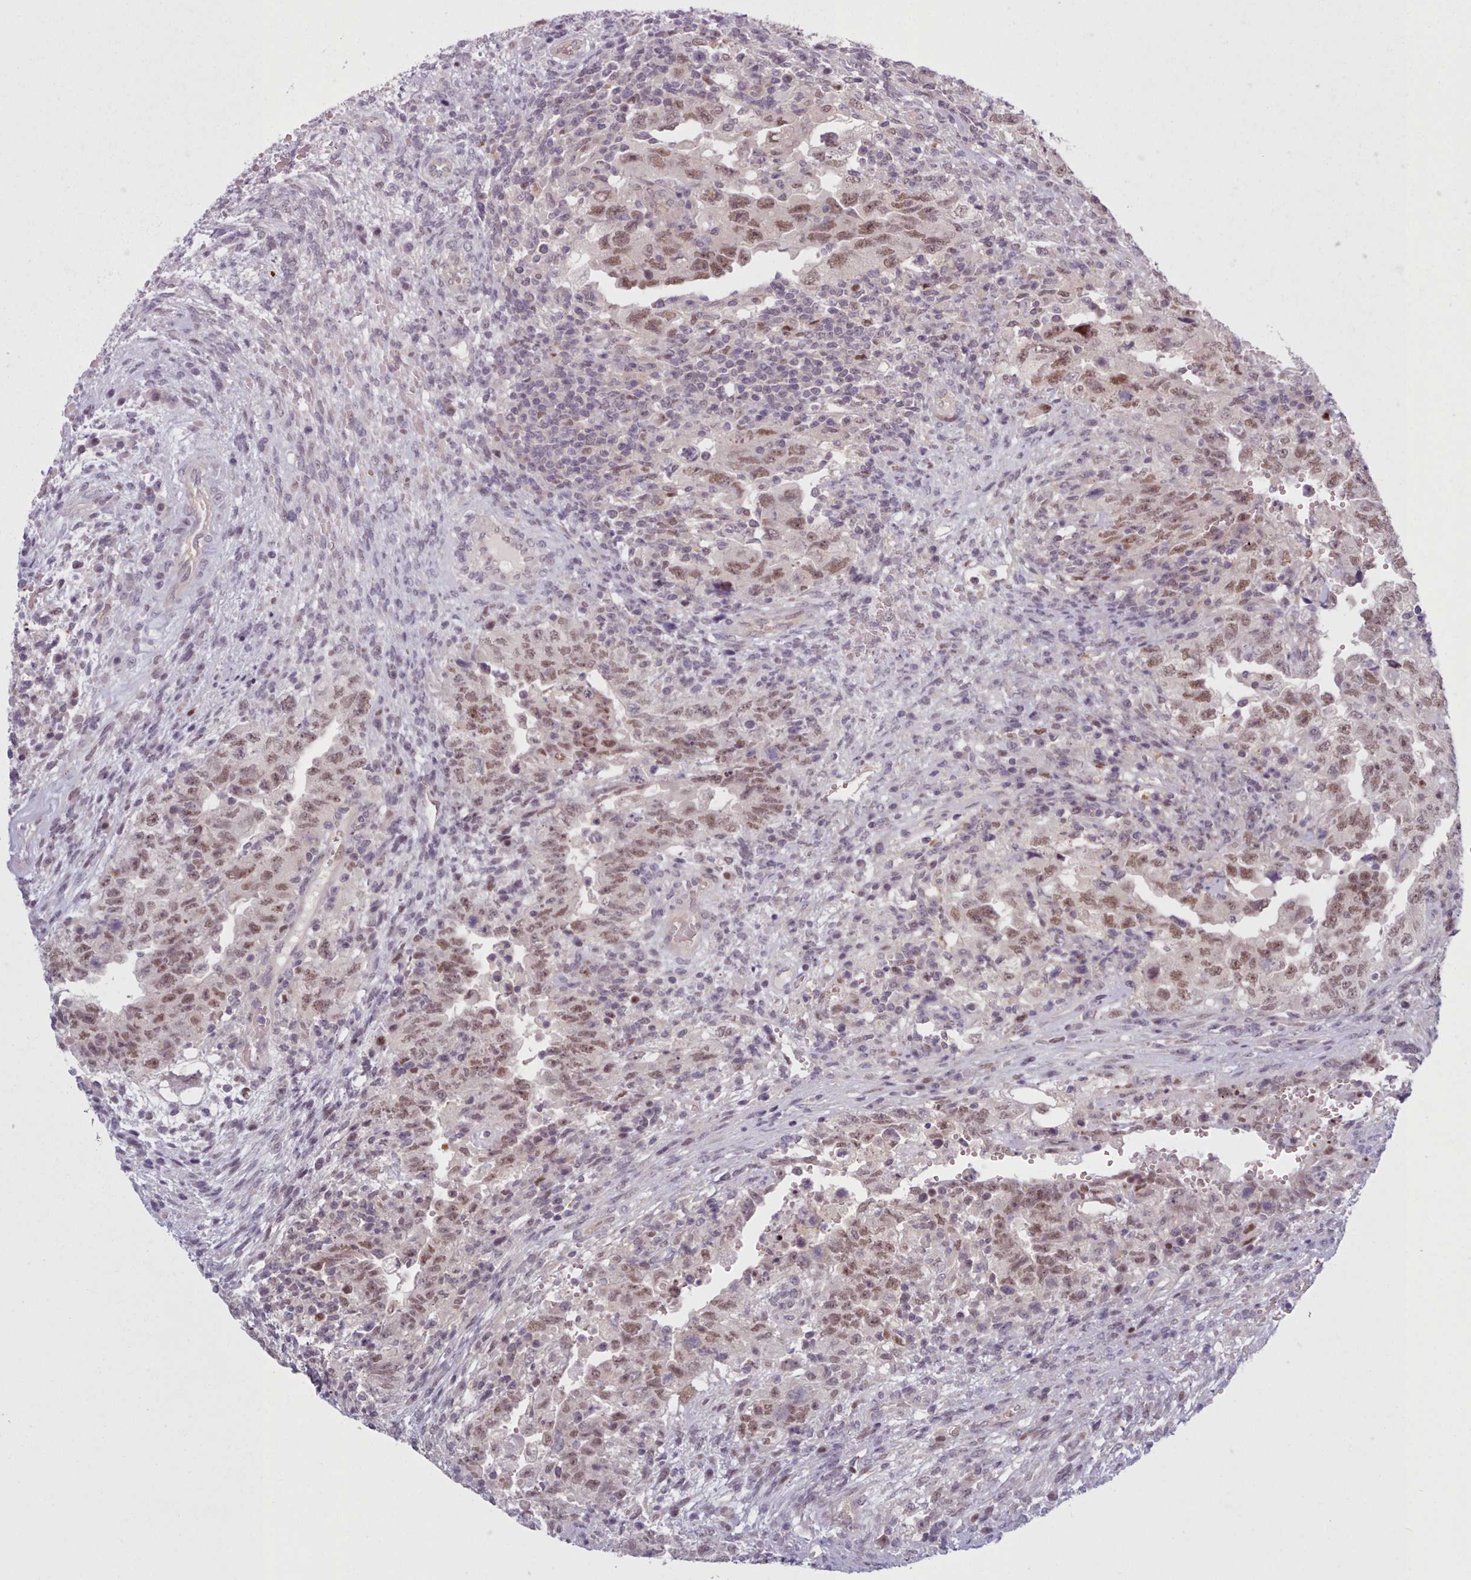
{"staining": {"intensity": "moderate", "quantity": ">75%", "location": "nuclear"}, "tissue": "testis cancer", "cell_type": "Tumor cells", "image_type": "cancer", "snomed": [{"axis": "morphology", "description": "Carcinoma, Embryonal, NOS"}, {"axis": "topography", "description": "Testis"}], "caption": "Tumor cells show moderate nuclear positivity in approximately >75% of cells in testis cancer (embryonal carcinoma).", "gene": "KBTBD7", "patient": {"sex": "male", "age": 26}}